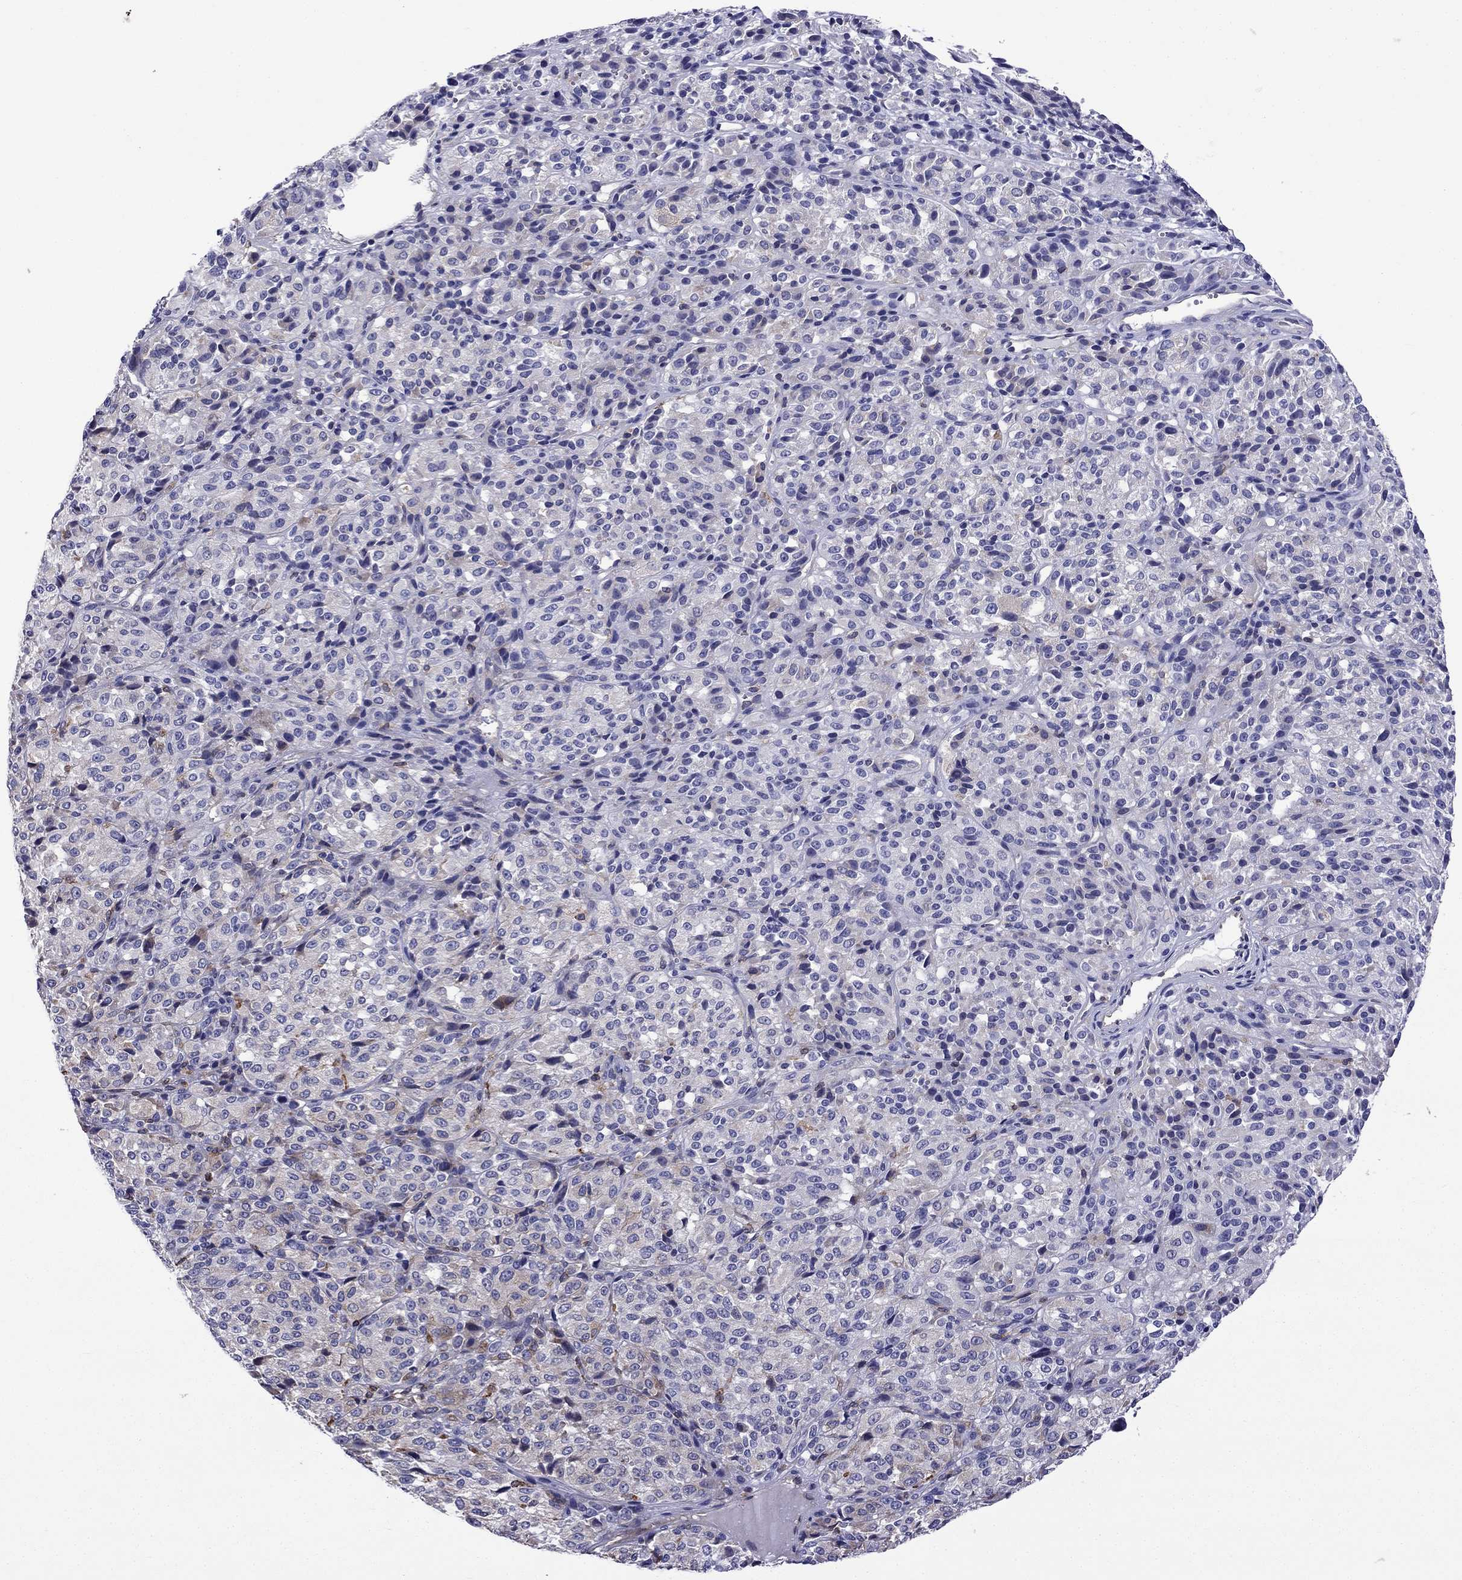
{"staining": {"intensity": "negative", "quantity": "none", "location": "none"}, "tissue": "melanoma", "cell_type": "Tumor cells", "image_type": "cancer", "snomed": [{"axis": "morphology", "description": "Malignant melanoma, Metastatic site"}, {"axis": "topography", "description": "Brain"}], "caption": "Immunohistochemical staining of melanoma displays no significant expression in tumor cells. (Brightfield microscopy of DAB (3,3'-diaminobenzidine) immunohistochemistry (IHC) at high magnification).", "gene": "GNAL", "patient": {"sex": "female", "age": 56}}